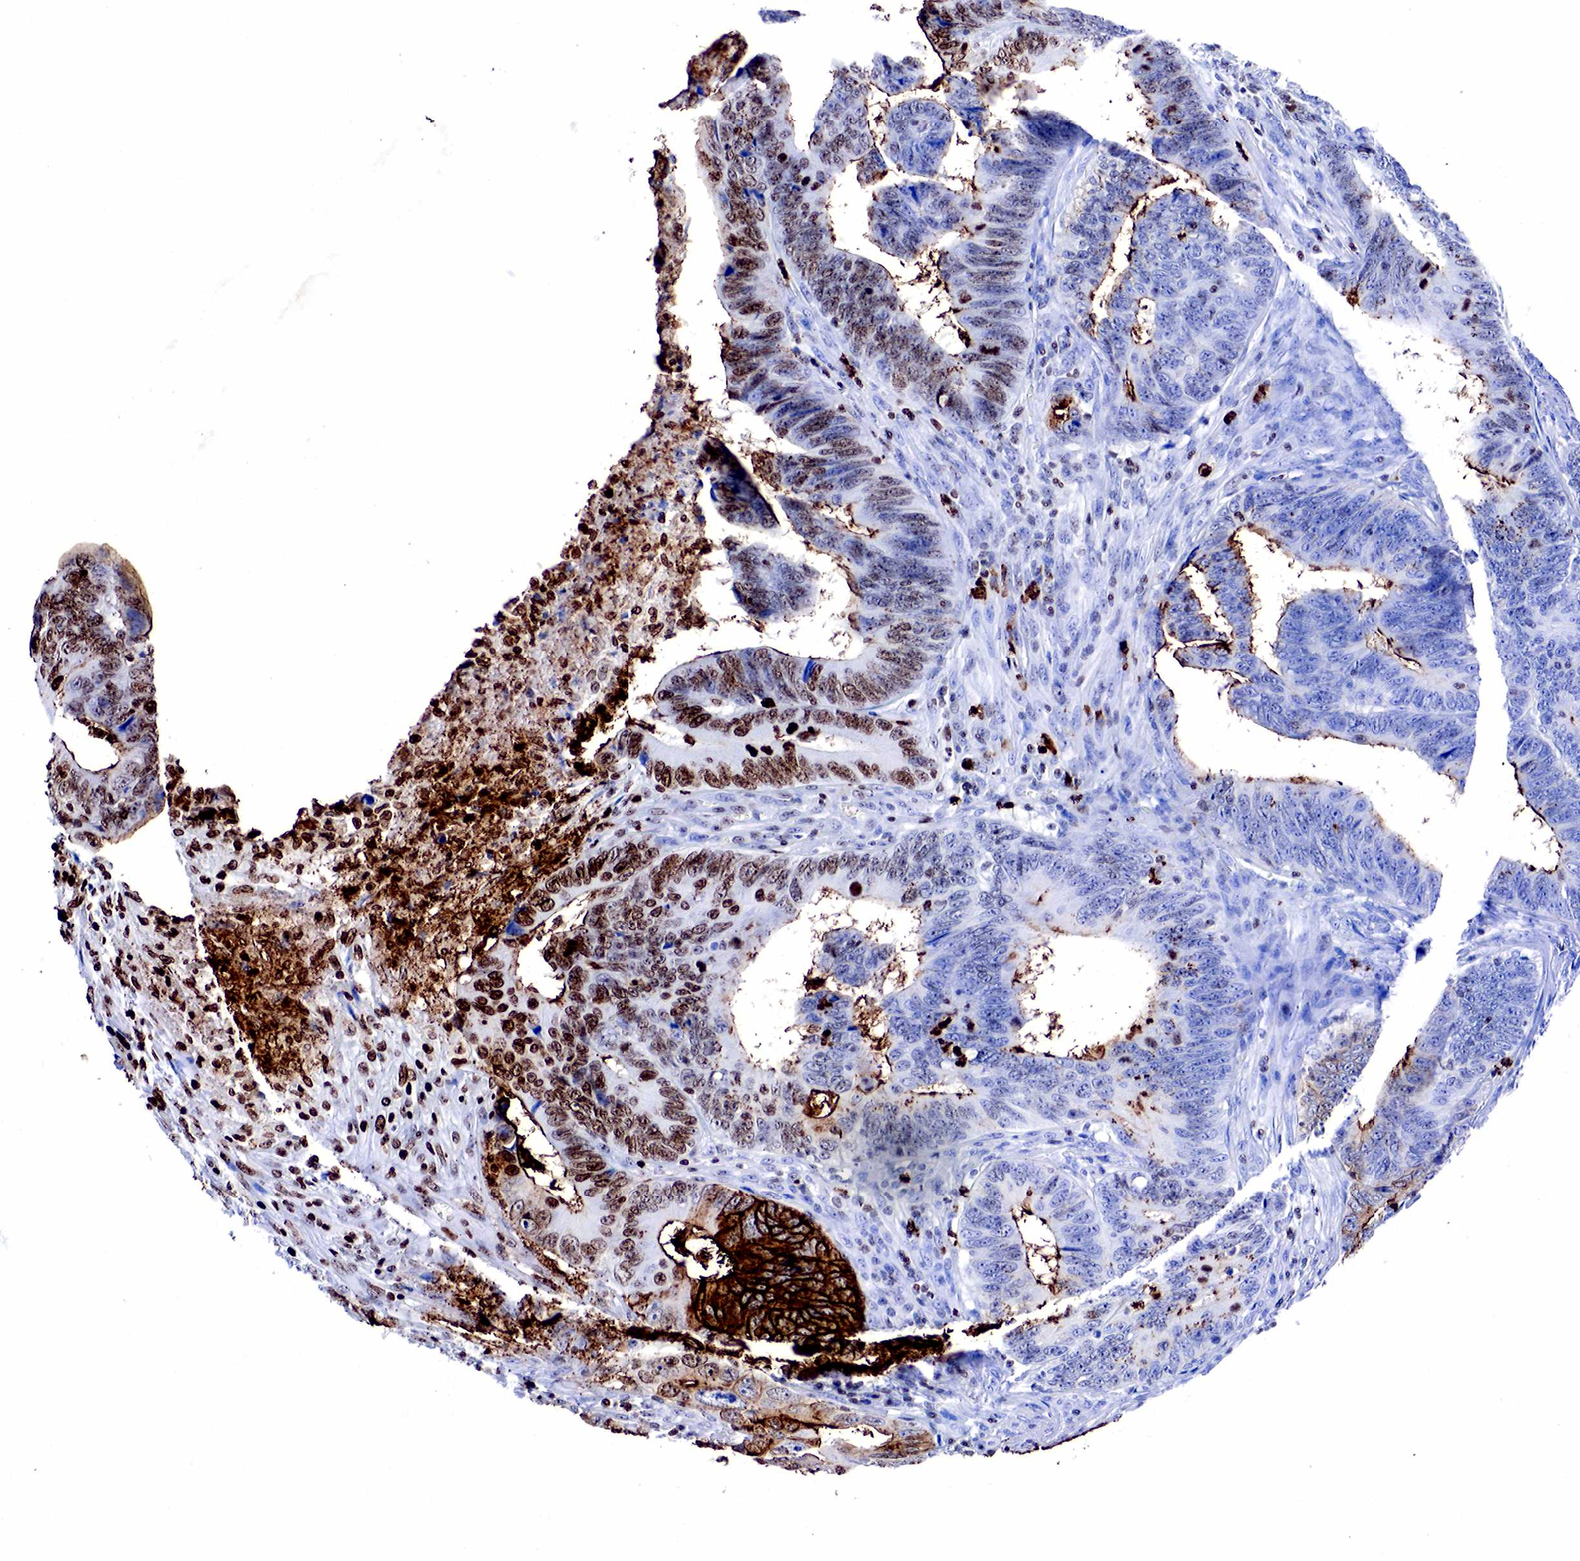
{"staining": {"intensity": "moderate", "quantity": "25%-75%", "location": "cytoplasmic/membranous,nuclear"}, "tissue": "colorectal cancer", "cell_type": "Tumor cells", "image_type": "cancer", "snomed": [{"axis": "morphology", "description": "Adenocarcinoma, NOS"}, {"axis": "topography", "description": "Colon"}], "caption": "Protein staining of colorectal cancer tissue displays moderate cytoplasmic/membranous and nuclear expression in approximately 25%-75% of tumor cells.", "gene": "FUT4", "patient": {"sex": "female", "age": 78}}